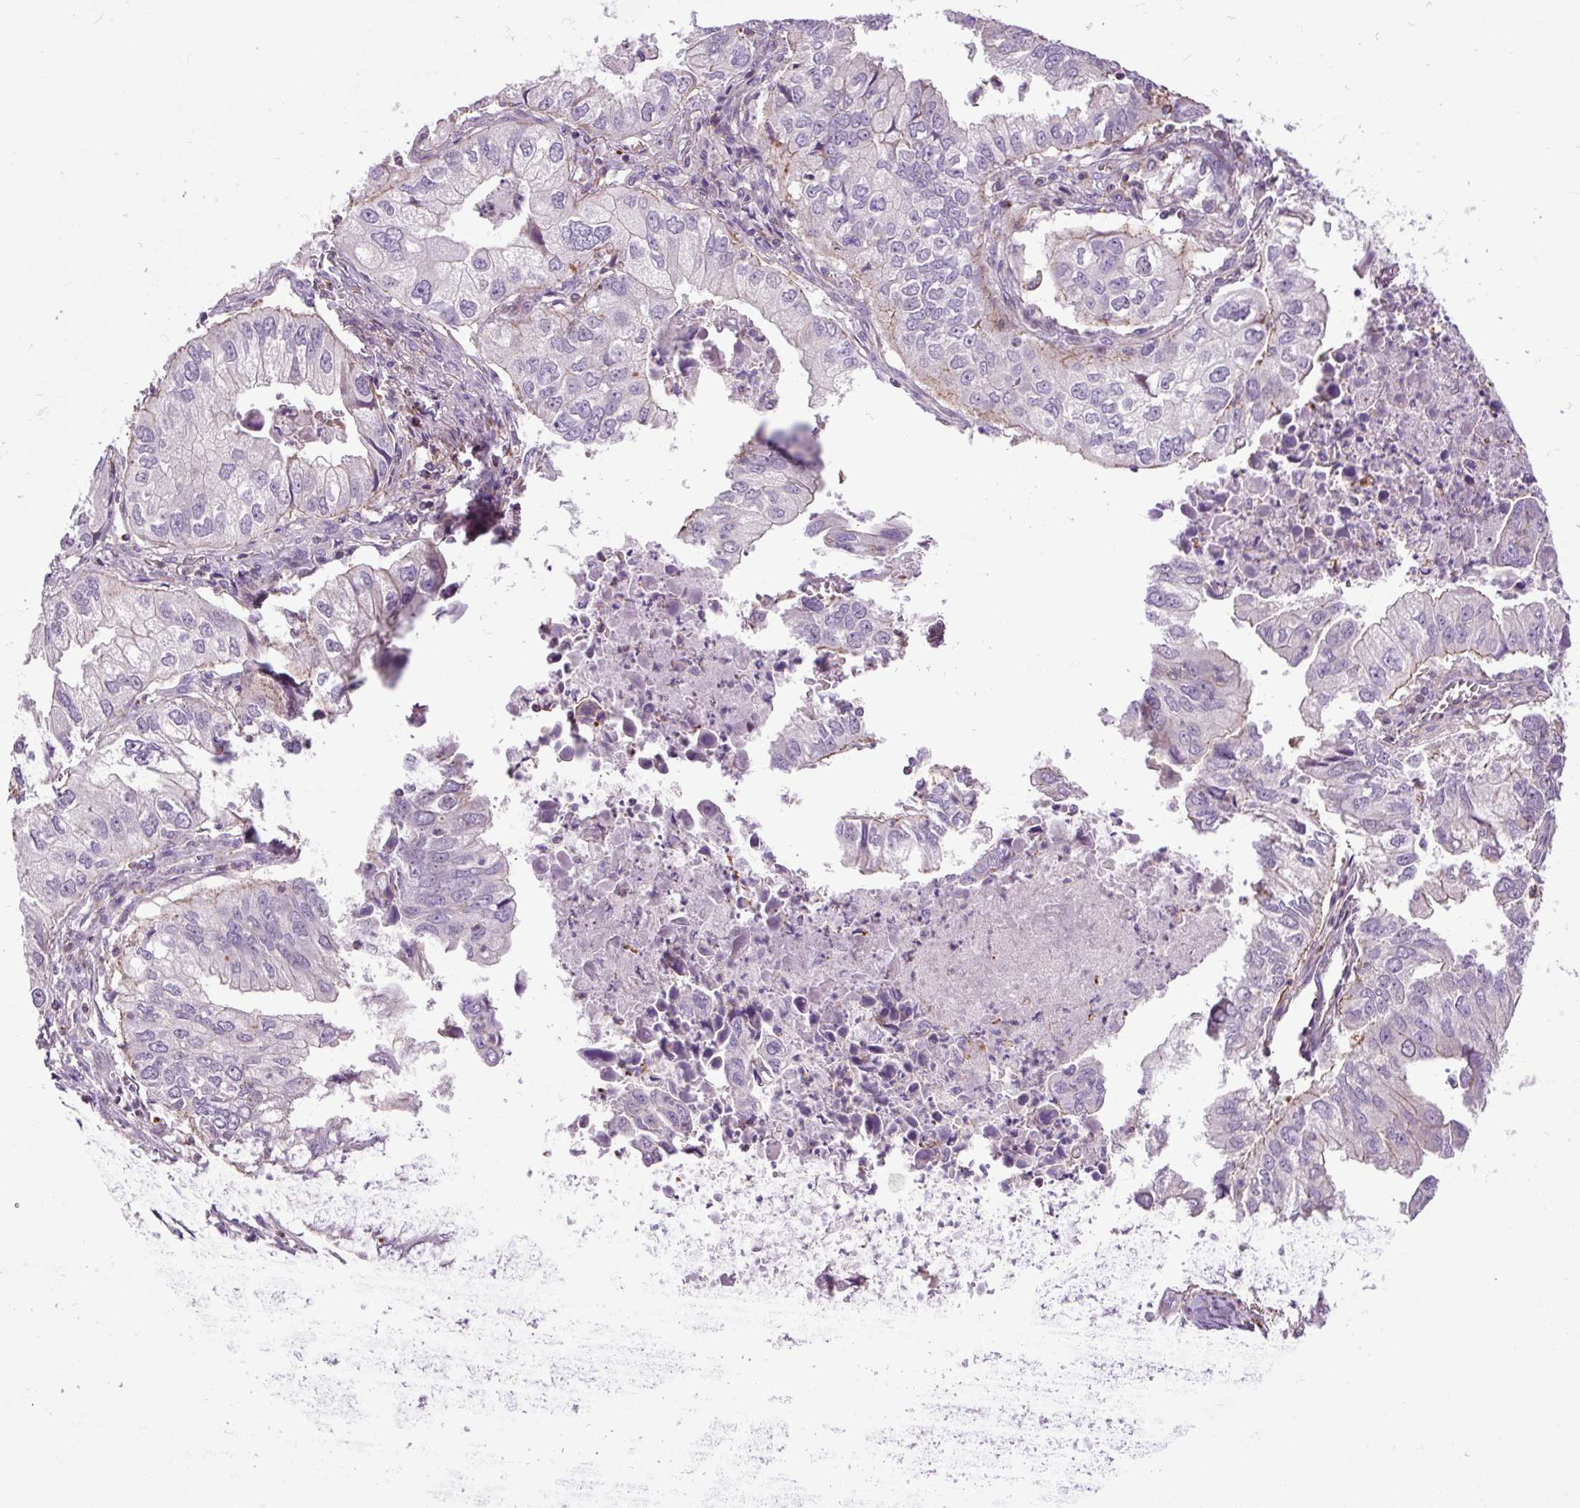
{"staining": {"intensity": "negative", "quantity": "none", "location": "none"}, "tissue": "lung cancer", "cell_type": "Tumor cells", "image_type": "cancer", "snomed": [{"axis": "morphology", "description": "Adenocarcinoma, NOS"}, {"axis": "topography", "description": "Lung"}], "caption": "An IHC histopathology image of lung adenocarcinoma is shown. There is no staining in tumor cells of lung adenocarcinoma.", "gene": "ZNF197", "patient": {"sex": "male", "age": 48}}